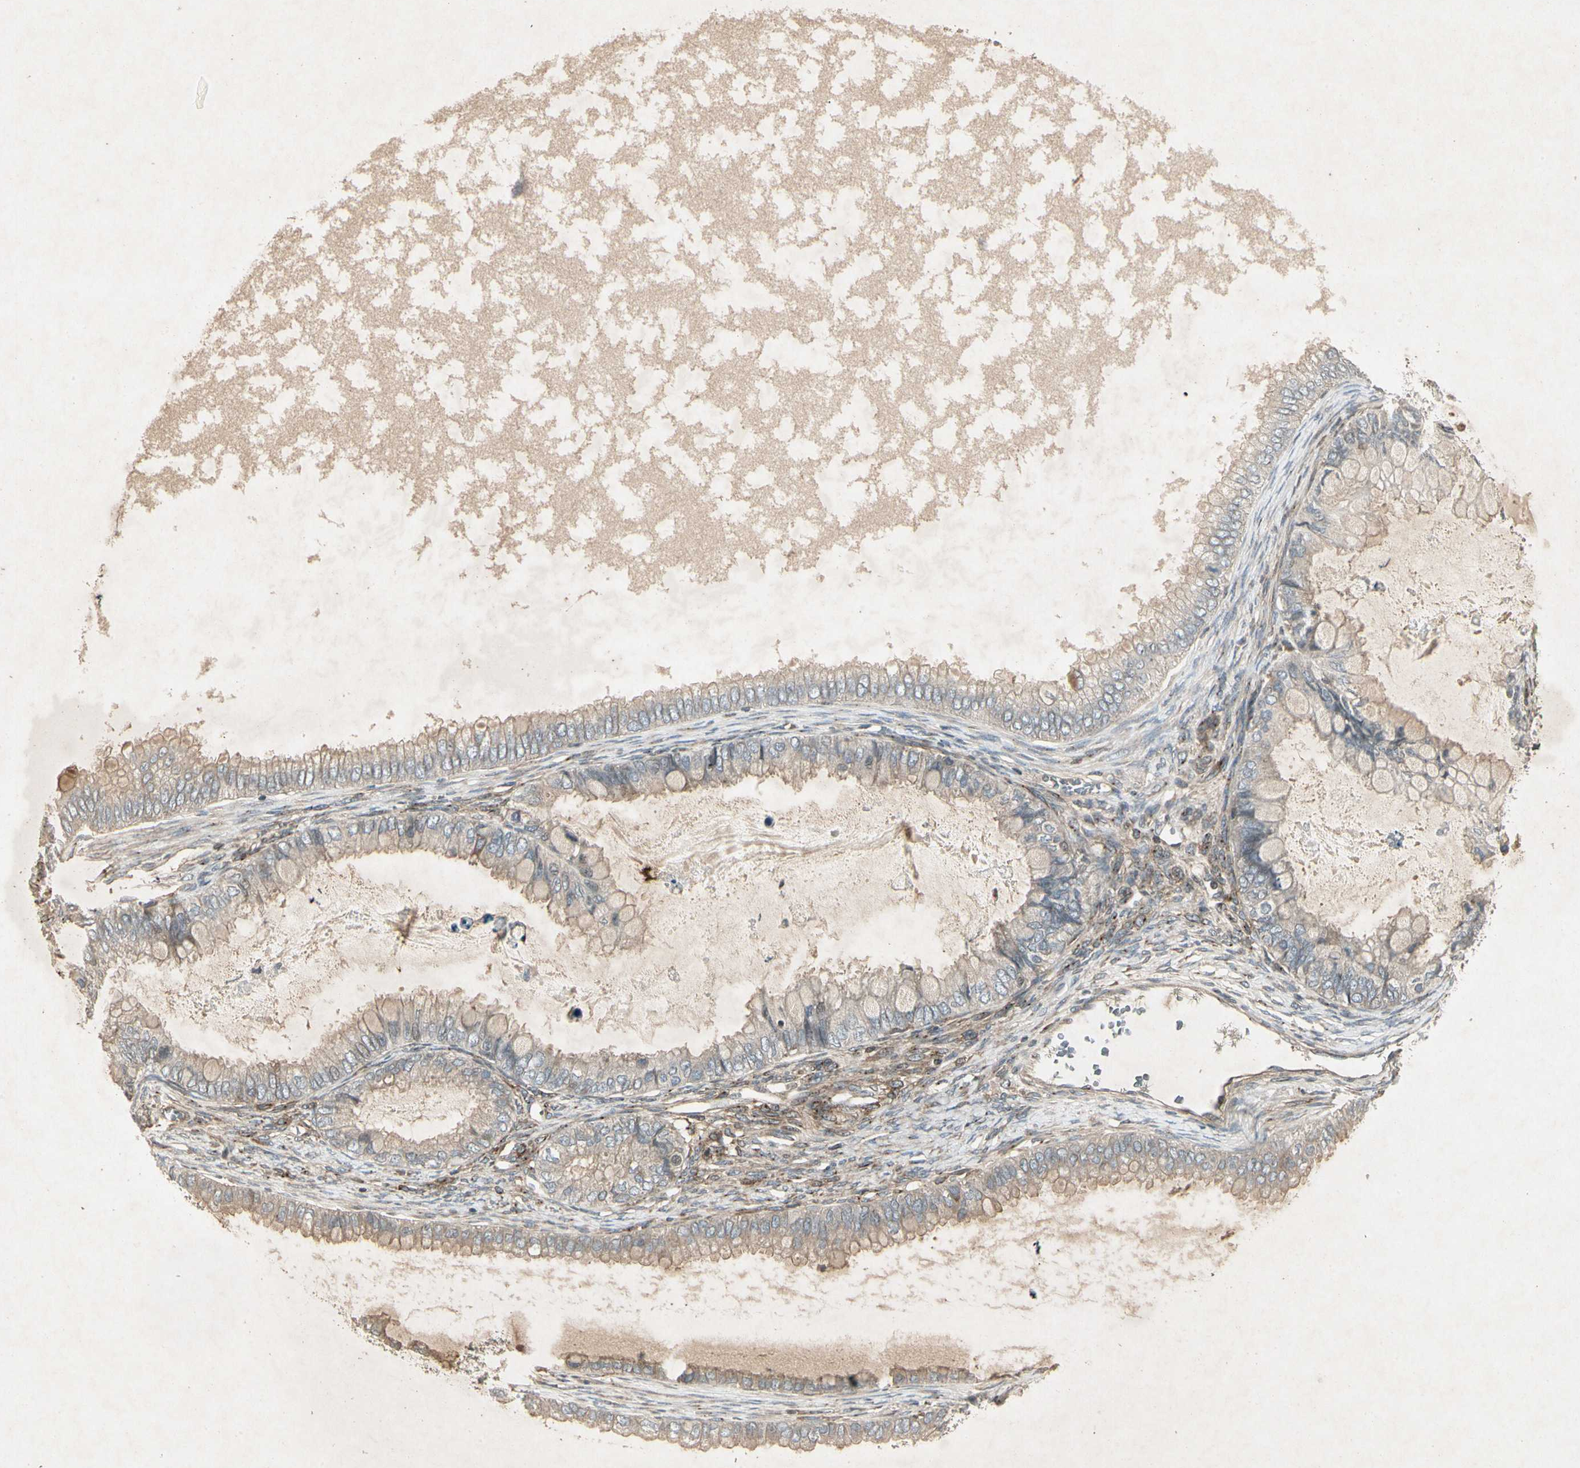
{"staining": {"intensity": "weak", "quantity": ">75%", "location": "cytoplasmic/membranous"}, "tissue": "ovarian cancer", "cell_type": "Tumor cells", "image_type": "cancer", "snomed": [{"axis": "morphology", "description": "Cystadenocarcinoma, mucinous, NOS"}, {"axis": "topography", "description": "Ovary"}], "caption": "IHC image of human mucinous cystadenocarcinoma (ovarian) stained for a protein (brown), which displays low levels of weak cytoplasmic/membranous expression in about >75% of tumor cells.", "gene": "TEK", "patient": {"sex": "female", "age": 80}}